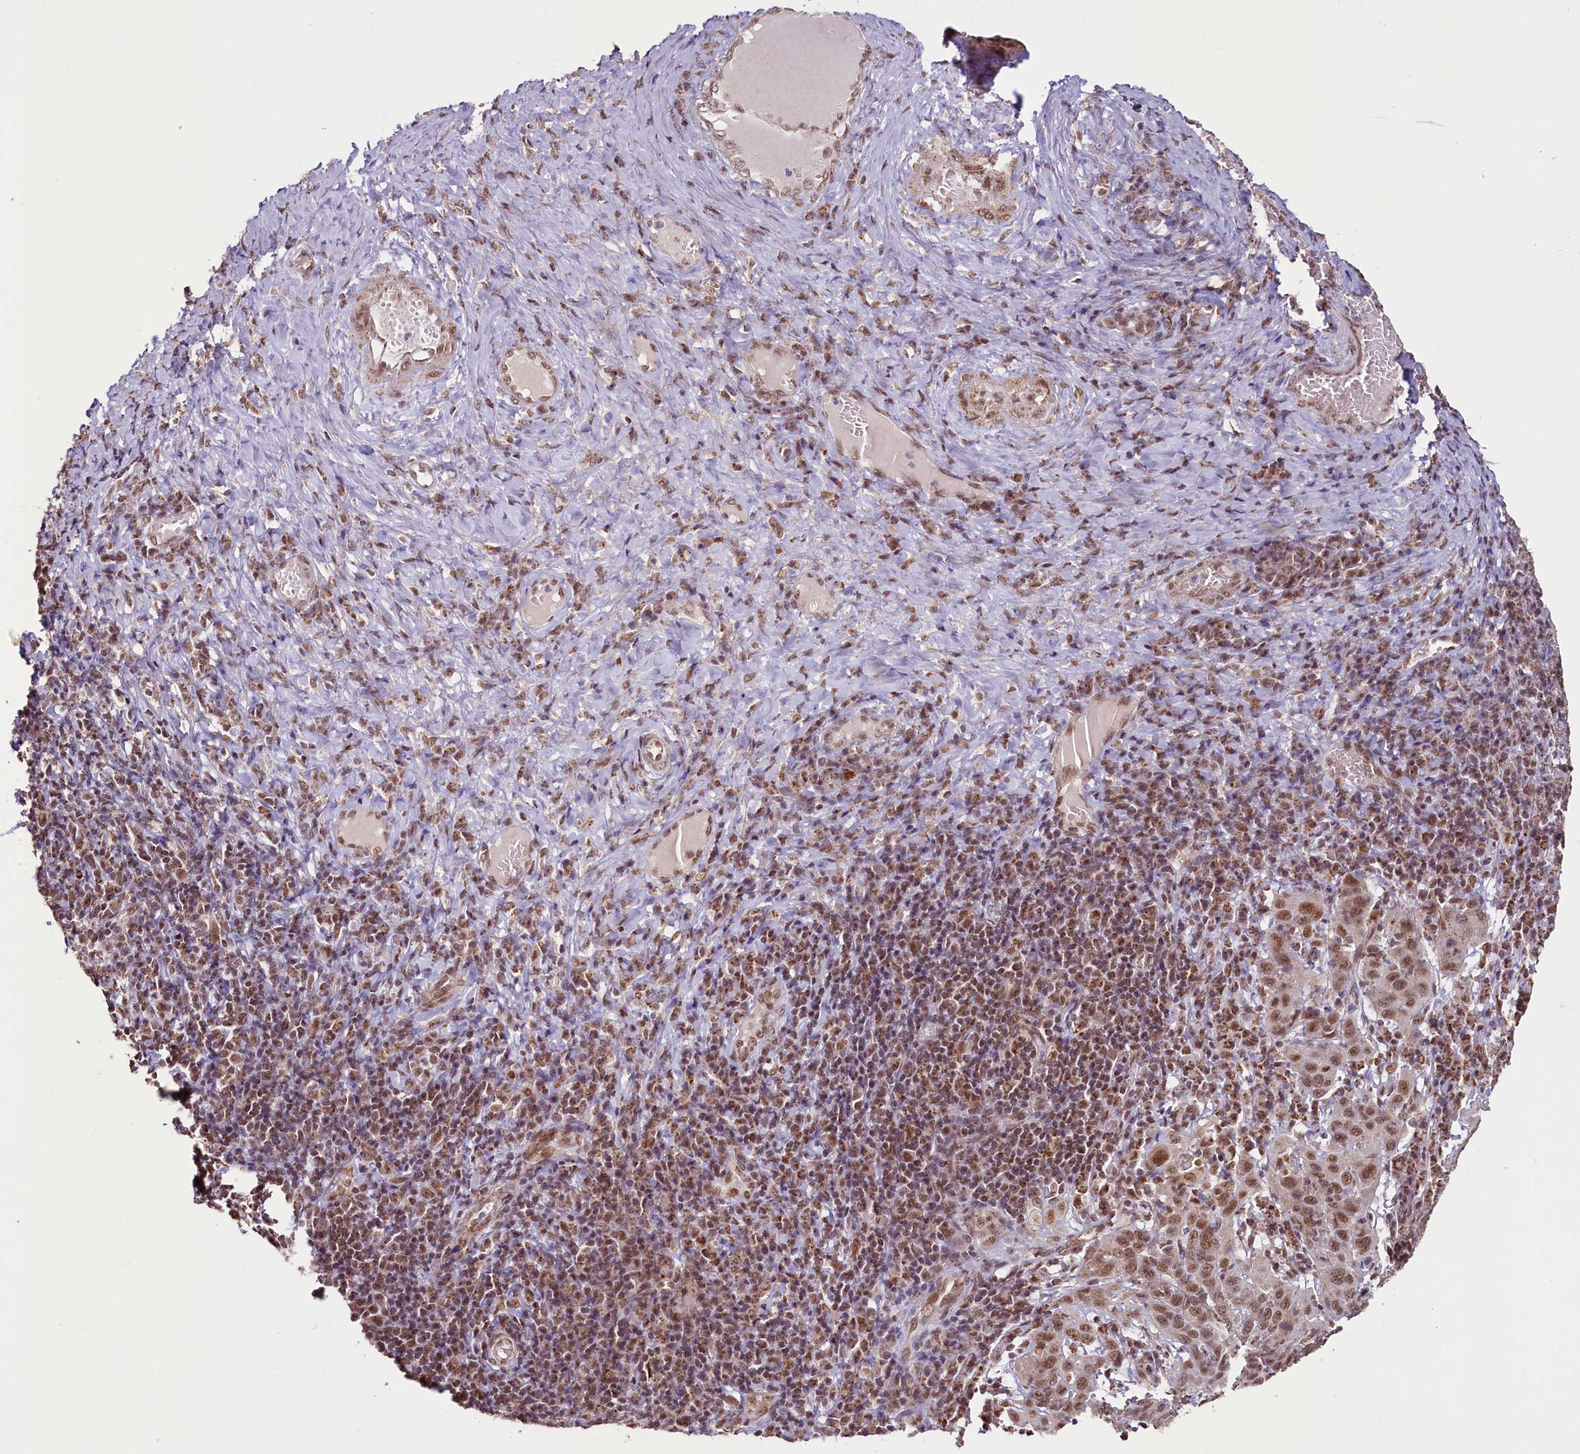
{"staining": {"intensity": "moderate", "quantity": ">75%", "location": "nuclear"}, "tissue": "cervical cancer", "cell_type": "Tumor cells", "image_type": "cancer", "snomed": [{"axis": "morphology", "description": "Squamous cell carcinoma, NOS"}, {"axis": "topography", "description": "Cervix"}], "caption": "Cervical cancer (squamous cell carcinoma) tissue reveals moderate nuclear positivity in about >75% of tumor cells", "gene": "PDE6D", "patient": {"sex": "female", "age": 46}}